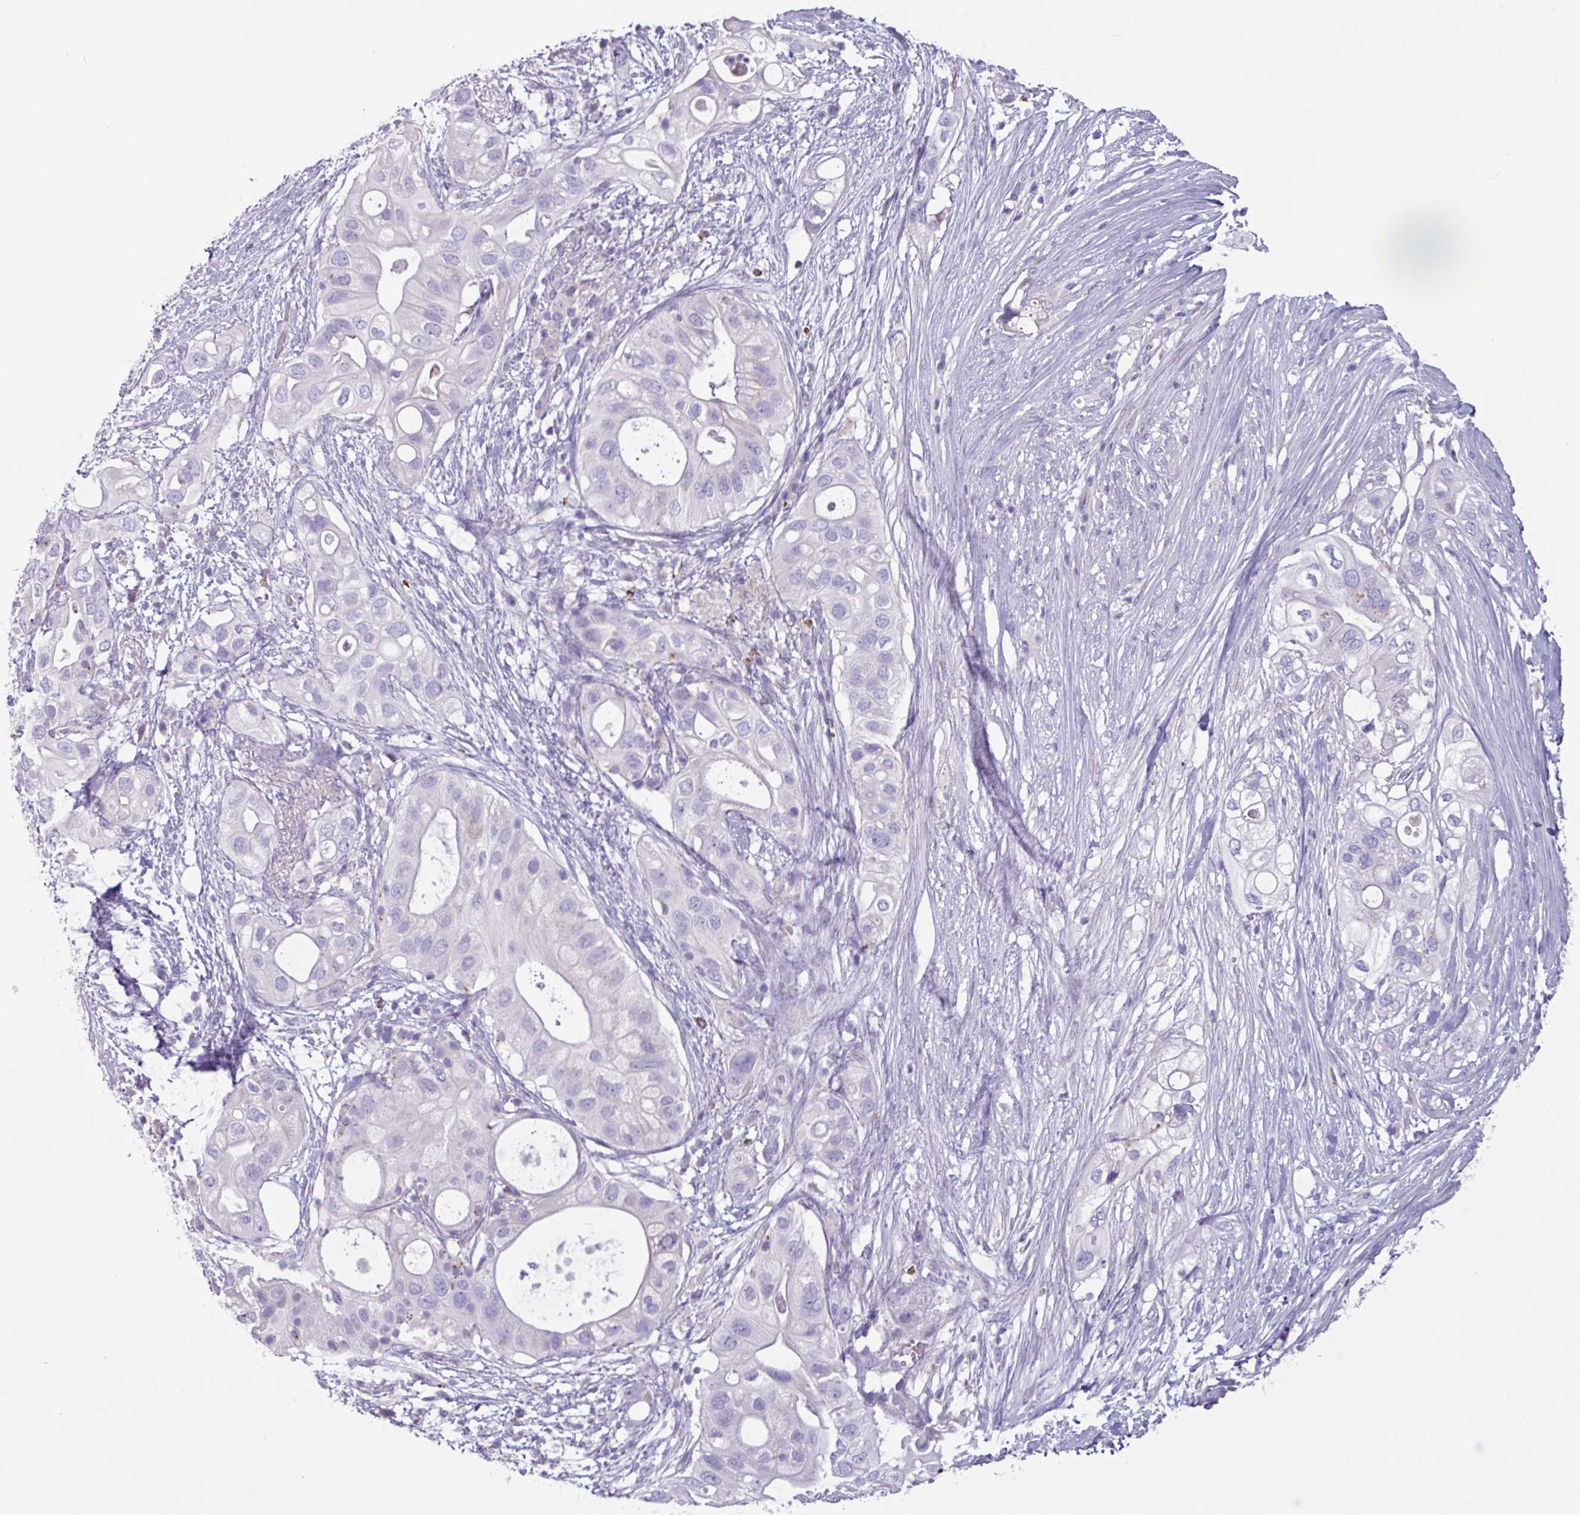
{"staining": {"intensity": "negative", "quantity": "none", "location": "none"}, "tissue": "pancreatic cancer", "cell_type": "Tumor cells", "image_type": "cancer", "snomed": [{"axis": "morphology", "description": "Adenocarcinoma, NOS"}, {"axis": "topography", "description": "Pancreas"}], "caption": "IHC of pancreatic cancer (adenocarcinoma) displays no expression in tumor cells. Nuclei are stained in blue.", "gene": "ADGRE1", "patient": {"sex": "female", "age": 72}}